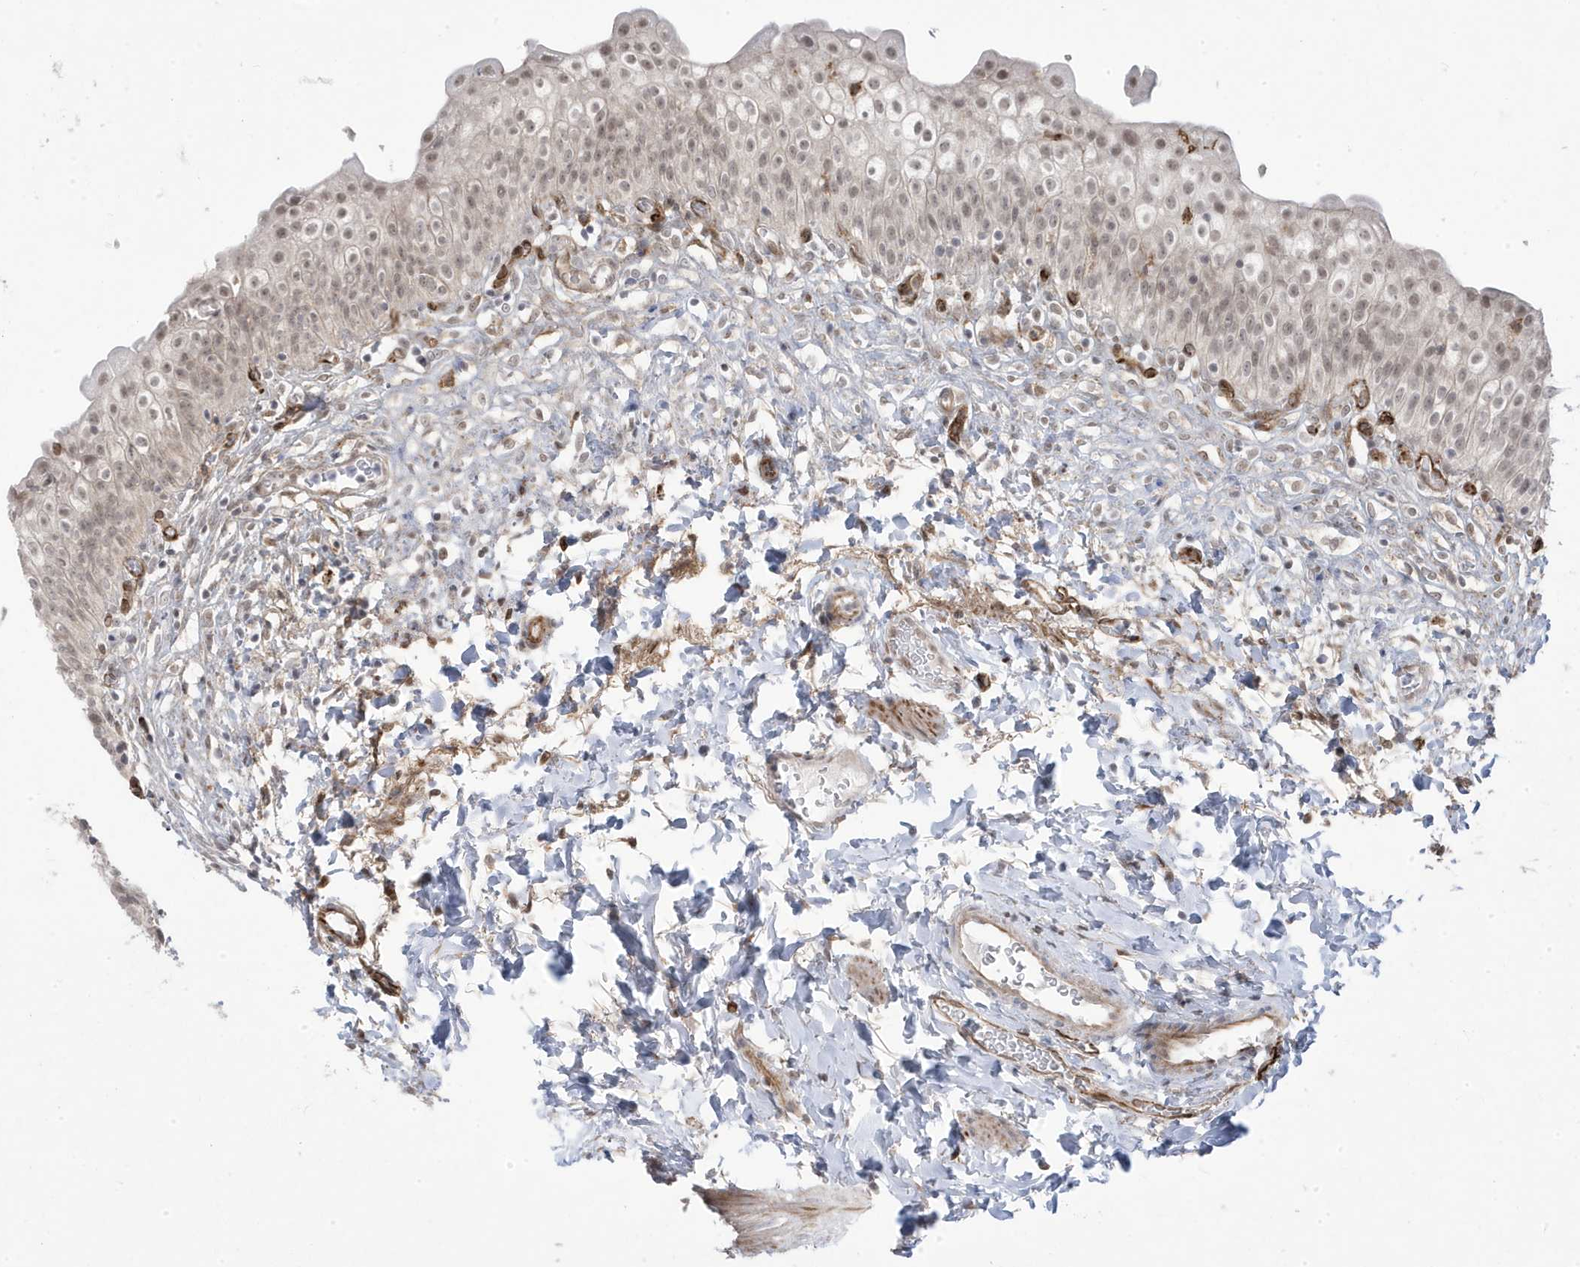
{"staining": {"intensity": "weak", "quantity": ">75%", "location": "nuclear"}, "tissue": "urinary bladder", "cell_type": "Urothelial cells", "image_type": "normal", "snomed": [{"axis": "morphology", "description": "Normal tissue, NOS"}, {"axis": "topography", "description": "Urinary bladder"}], "caption": "Weak nuclear protein expression is seen in approximately >75% of urothelial cells in urinary bladder.", "gene": "ADAMTSL3", "patient": {"sex": "male", "age": 55}}